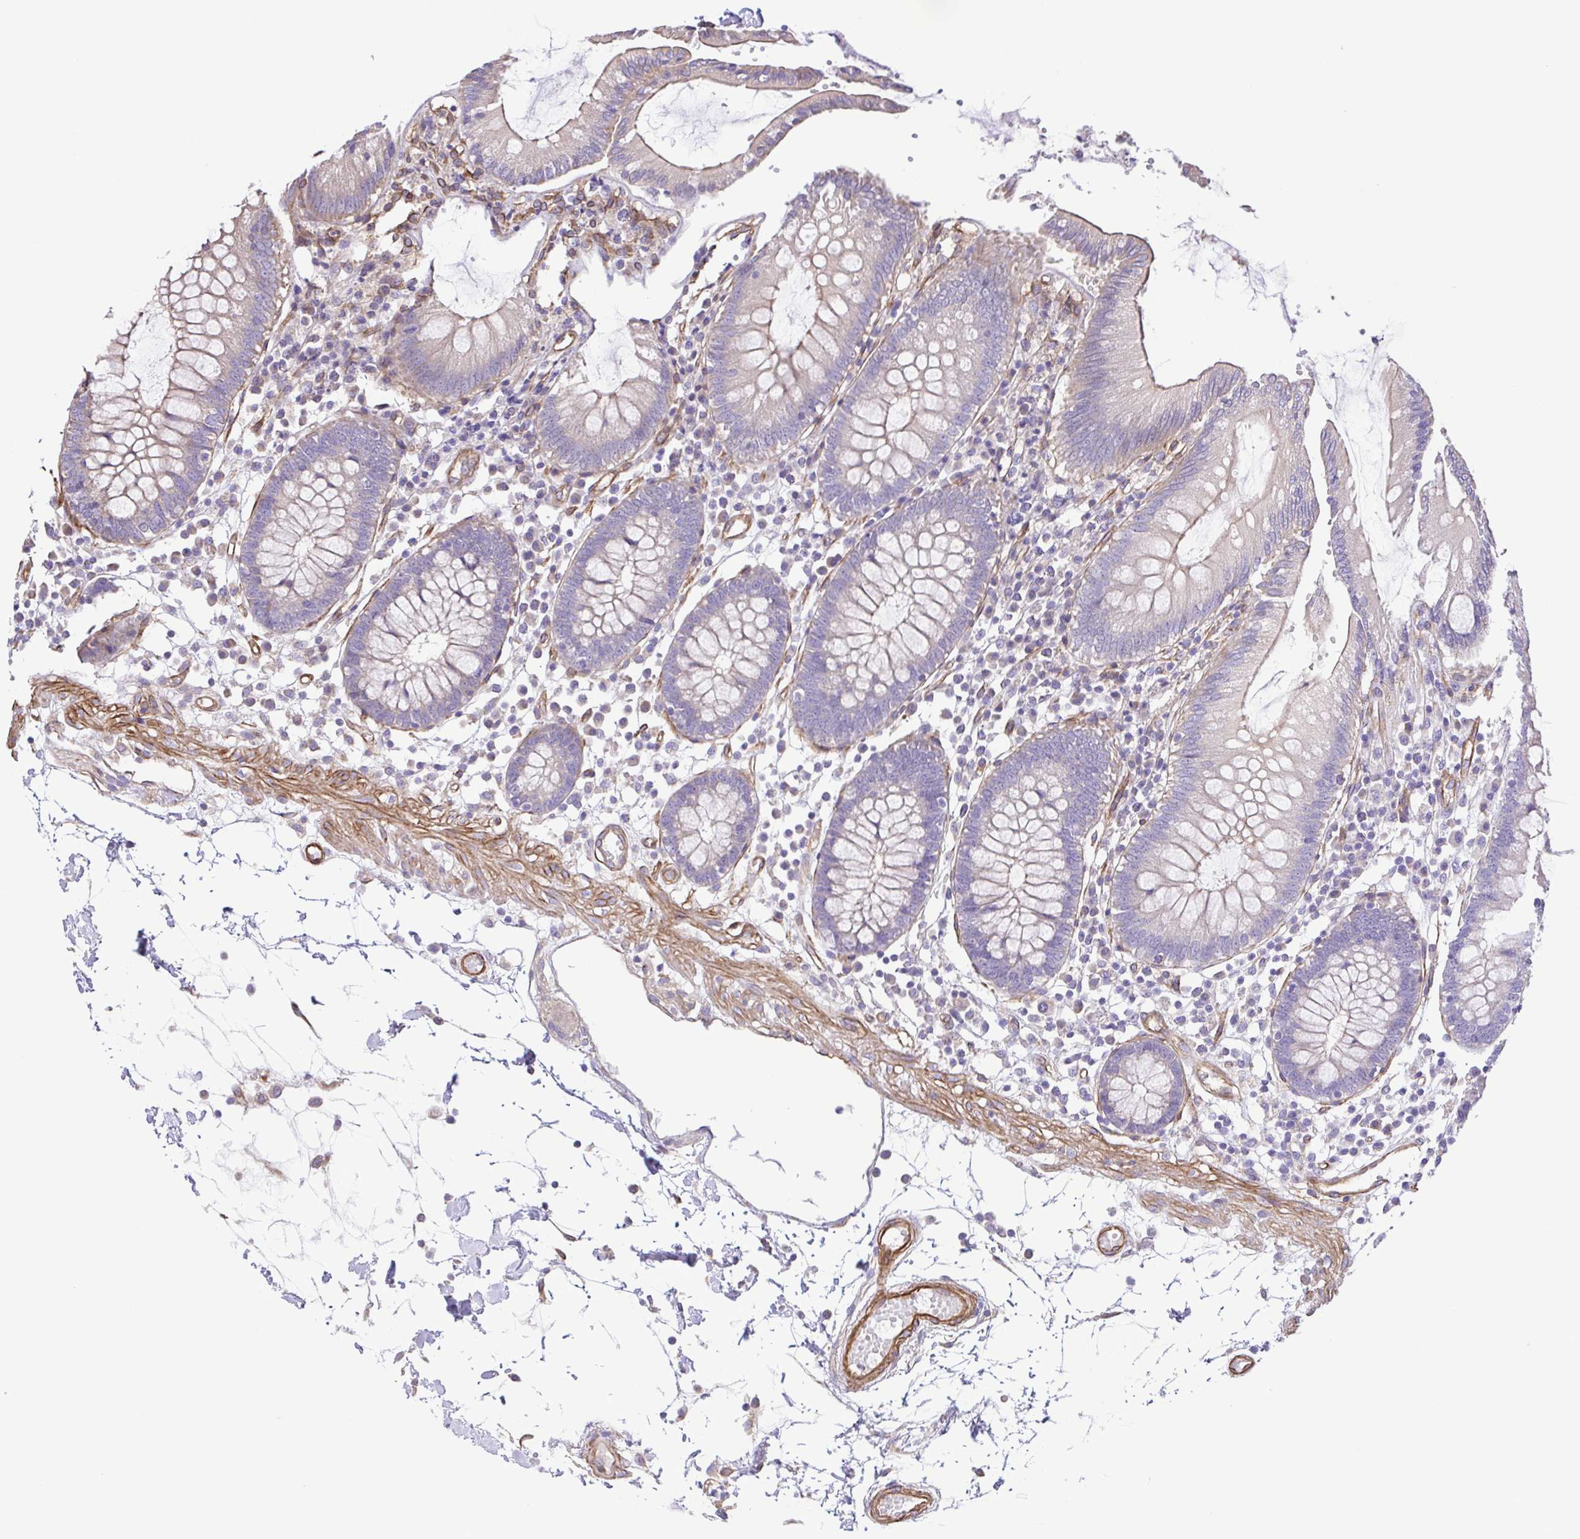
{"staining": {"intensity": "moderate", "quantity": ">75%", "location": "cytoplasmic/membranous"}, "tissue": "colon", "cell_type": "Endothelial cells", "image_type": "normal", "snomed": [{"axis": "morphology", "description": "Normal tissue, NOS"}, {"axis": "morphology", "description": "Adenocarcinoma, NOS"}, {"axis": "topography", "description": "Colon"}], "caption": "Moderate cytoplasmic/membranous positivity for a protein is identified in approximately >75% of endothelial cells of unremarkable colon using immunohistochemistry.", "gene": "FLT1", "patient": {"sex": "male", "age": 83}}